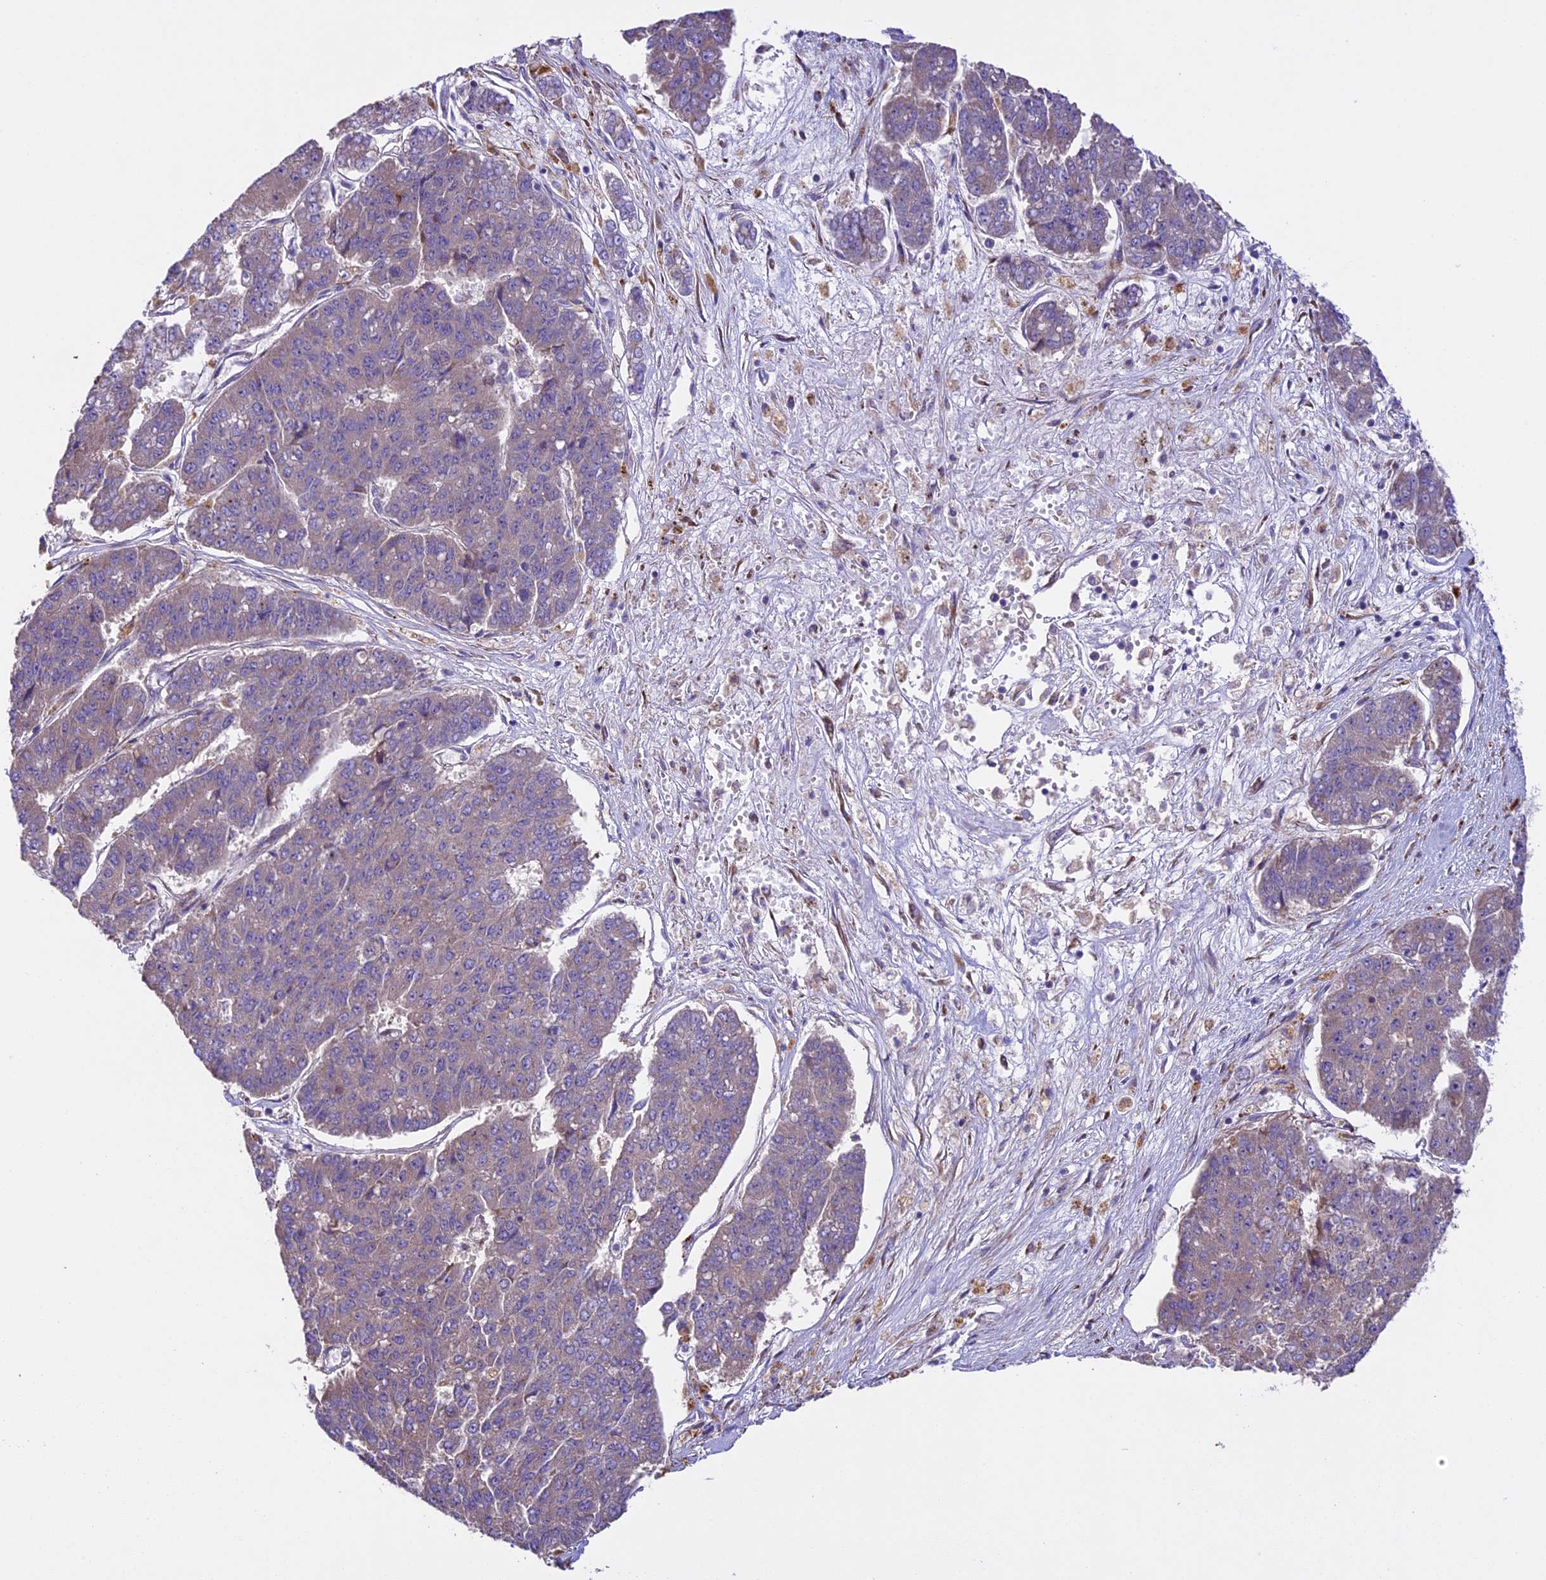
{"staining": {"intensity": "weak", "quantity": "<25%", "location": "cytoplasmic/membranous"}, "tissue": "pancreatic cancer", "cell_type": "Tumor cells", "image_type": "cancer", "snomed": [{"axis": "morphology", "description": "Adenocarcinoma, NOS"}, {"axis": "topography", "description": "Pancreas"}], "caption": "High power microscopy histopathology image of an IHC image of pancreatic cancer (adenocarcinoma), revealing no significant staining in tumor cells. The staining was performed using DAB (3,3'-diaminobenzidine) to visualize the protein expression in brown, while the nuclei were stained in blue with hematoxylin (Magnification: 20x).", "gene": "SPIRE1", "patient": {"sex": "male", "age": 50}}